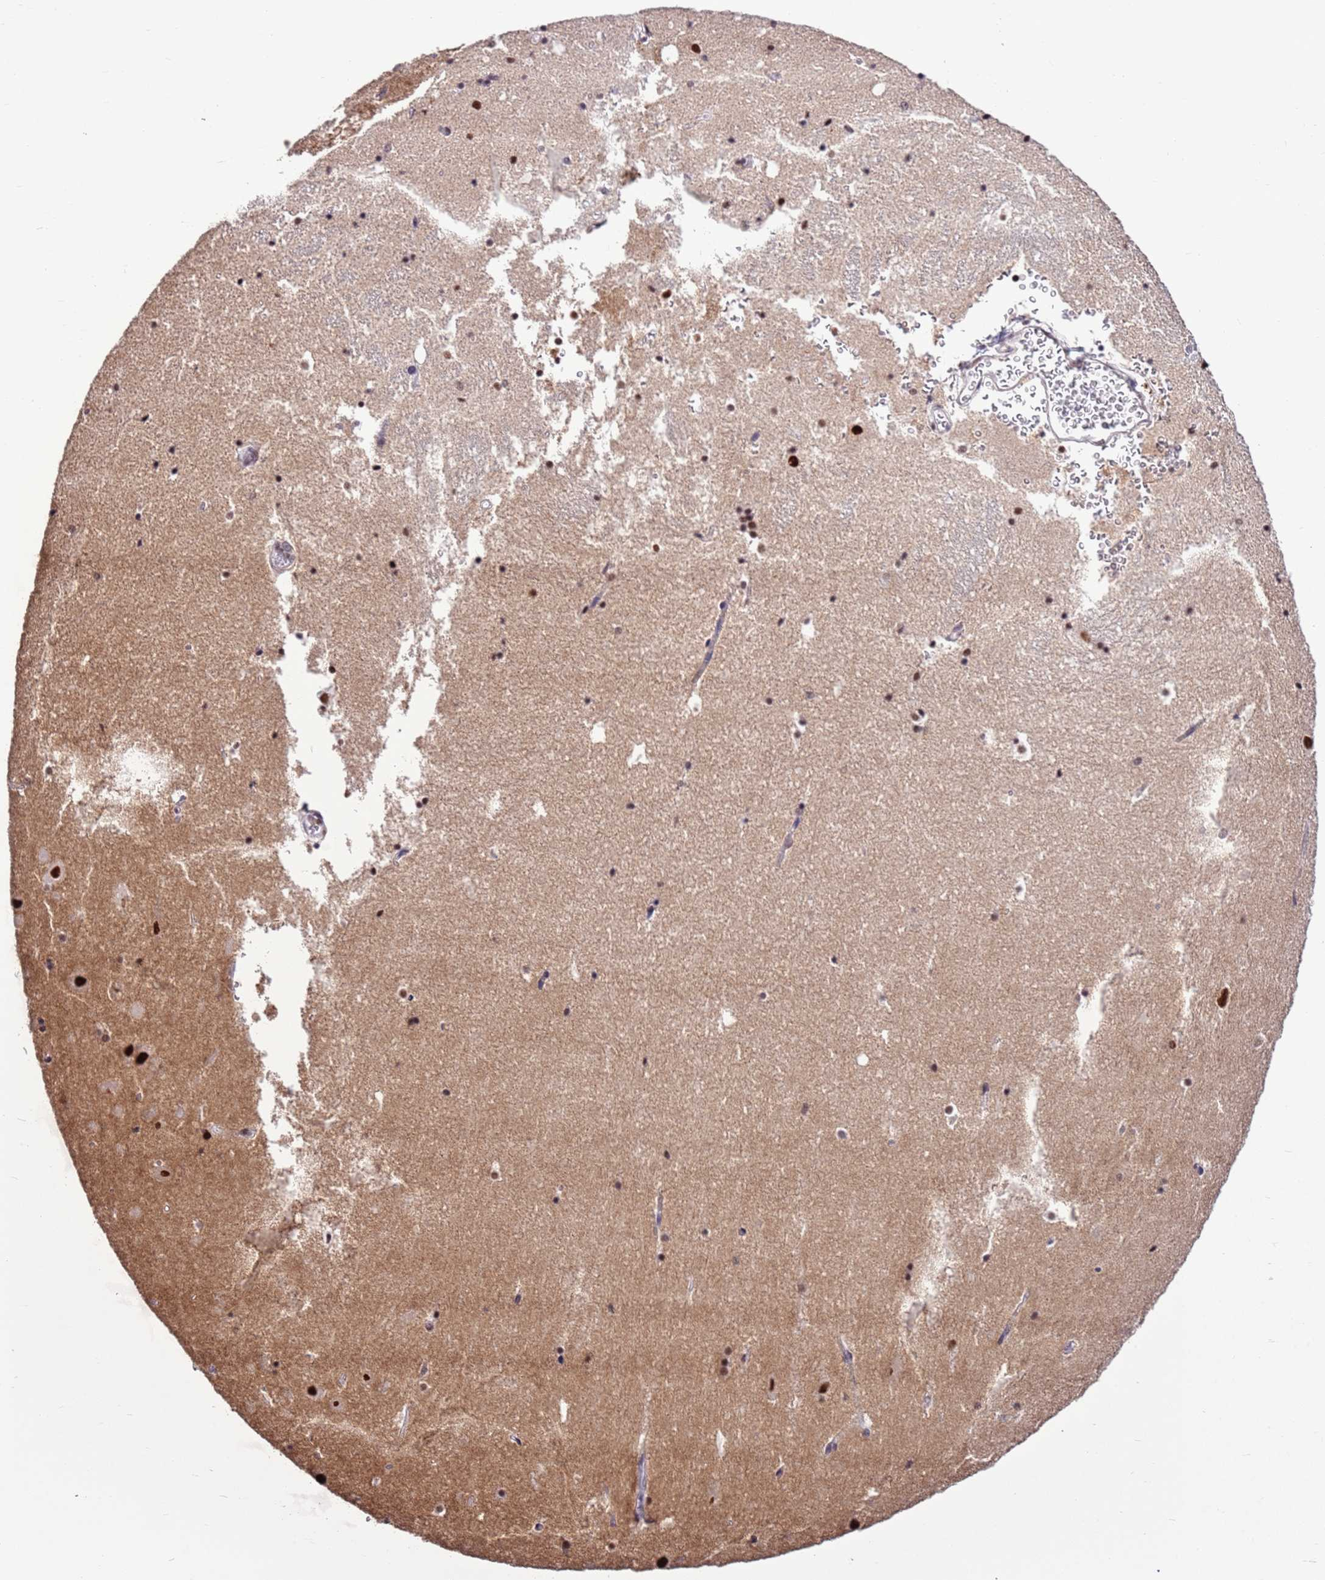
{"staining": {"intensity": "moderate", "quantity": "<25%", "location": "nuclear"}, "tissue": "hippocampus", "cell_type": "Glial cells", "image_type": "normal", "snomed": [{"axis": "morphology", "description": "Normal tissue, NOS"}, {"axis": "topography", "description": "Hippocampus"}], "caption": "Immunohistochemistry (IHC) (DAB) staining of unremarkable human hippocampus shows moderate nuclear protein staining in approximately <25% of glial cells. The protein is stained brown, and the nuclei are stained in blue (DAB (3,3'-diaminobenzidine) IHC with brightfield microscopy, high magnification).", "gene": "AKAP8L", "patient": {"sex": "female", "age": 52}}